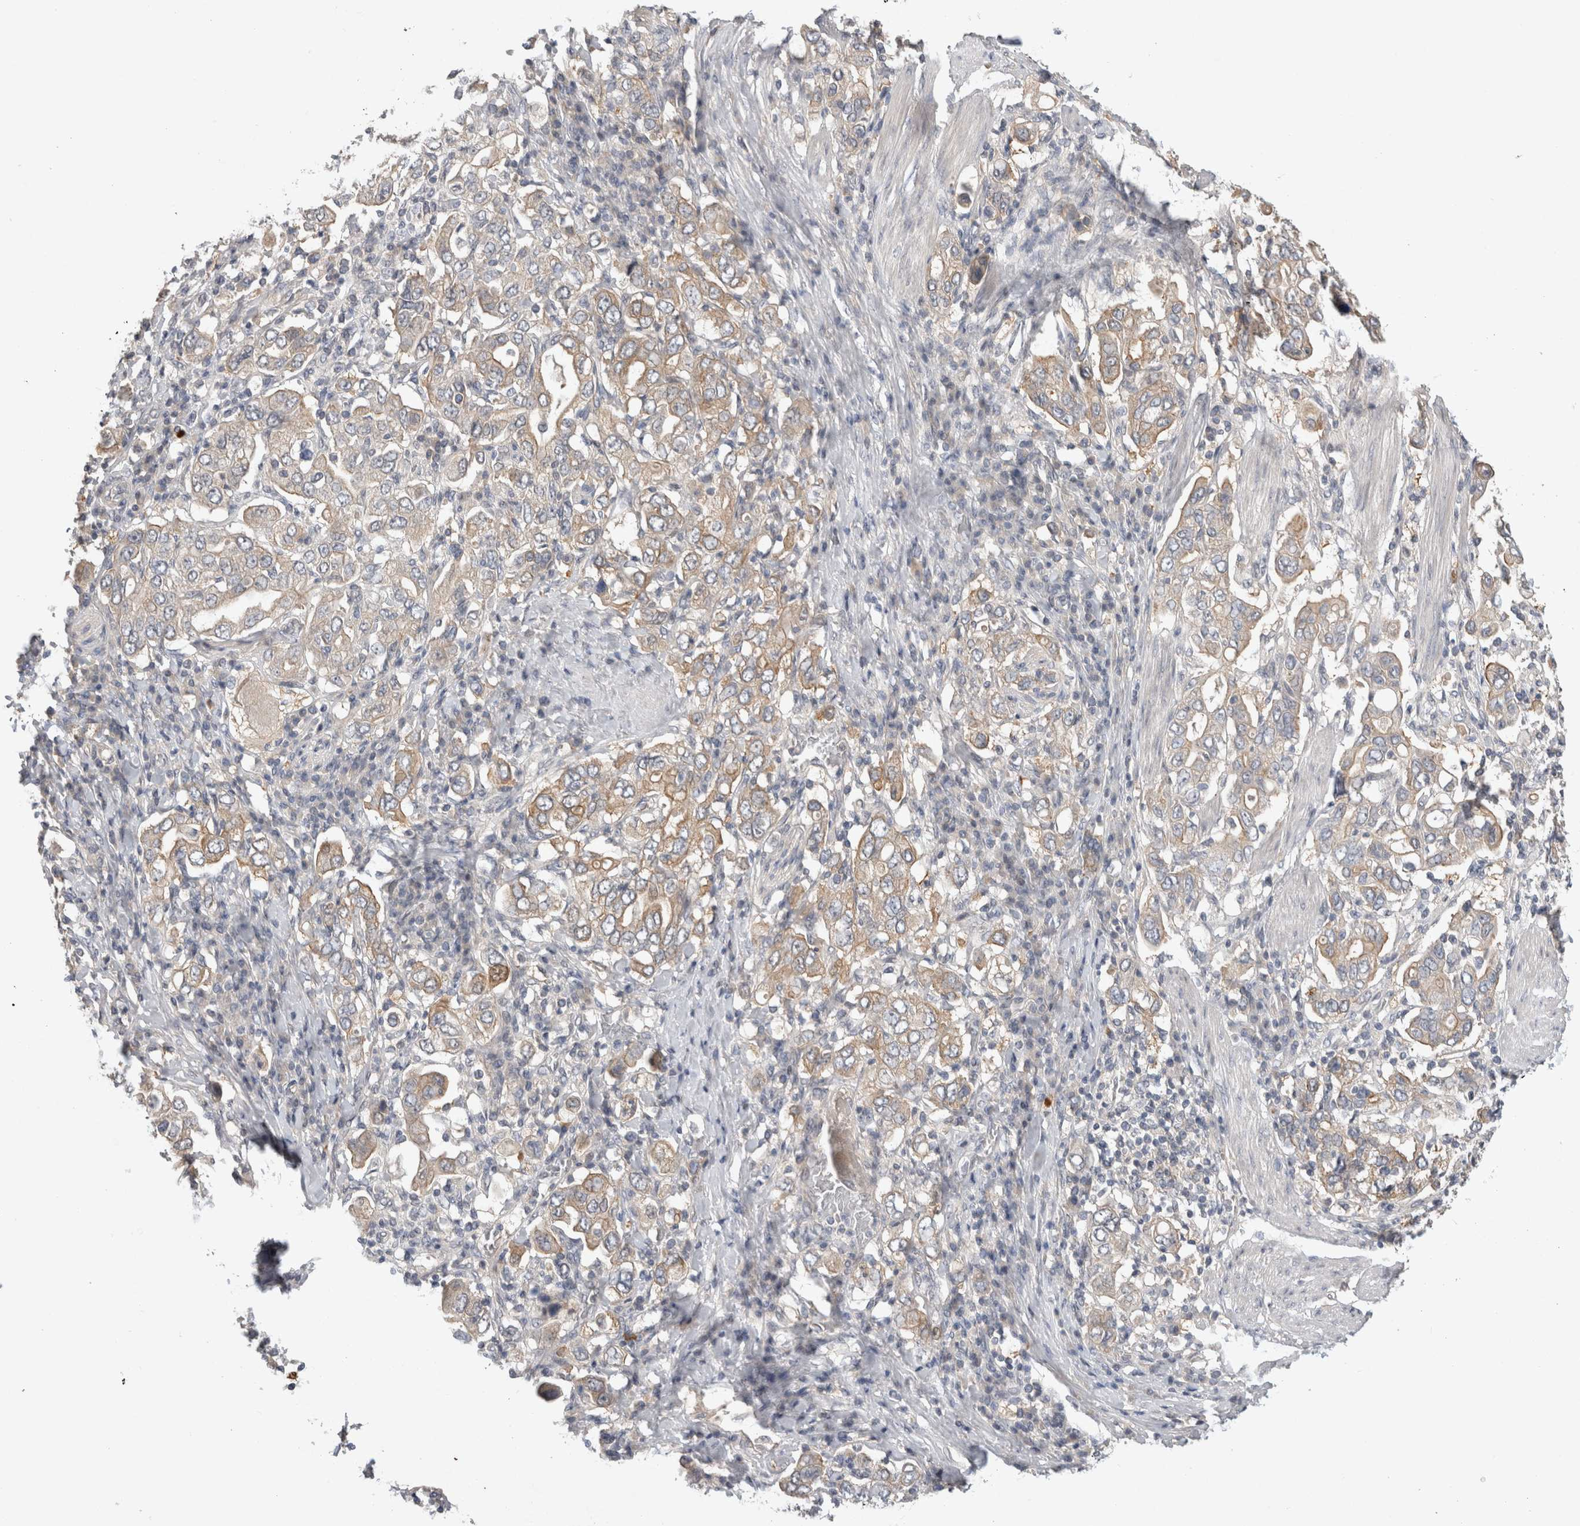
{"staining": {"intensity": "weak", "quantity": "25%-75%", "location": "cytoplasmic/membranous"}, "tissue": "stomach cancer", "cell_type": "Tumor cells", "image_type": "cancer", "snomed": [{"axis": "morphology", "description": "Adenocarcinoma, NOS"}, {"axis": "topography", "description": "Stomach, upper"}], "caption": "About 25%-75% of tumor cells in adenocarcinoma (stomach) show weak cytoplasmic/membranous protein staining as visualized by brown immunohistochemical staining.", "gene": "CERS3", "patient": {"sex": "male", "age": 62}}